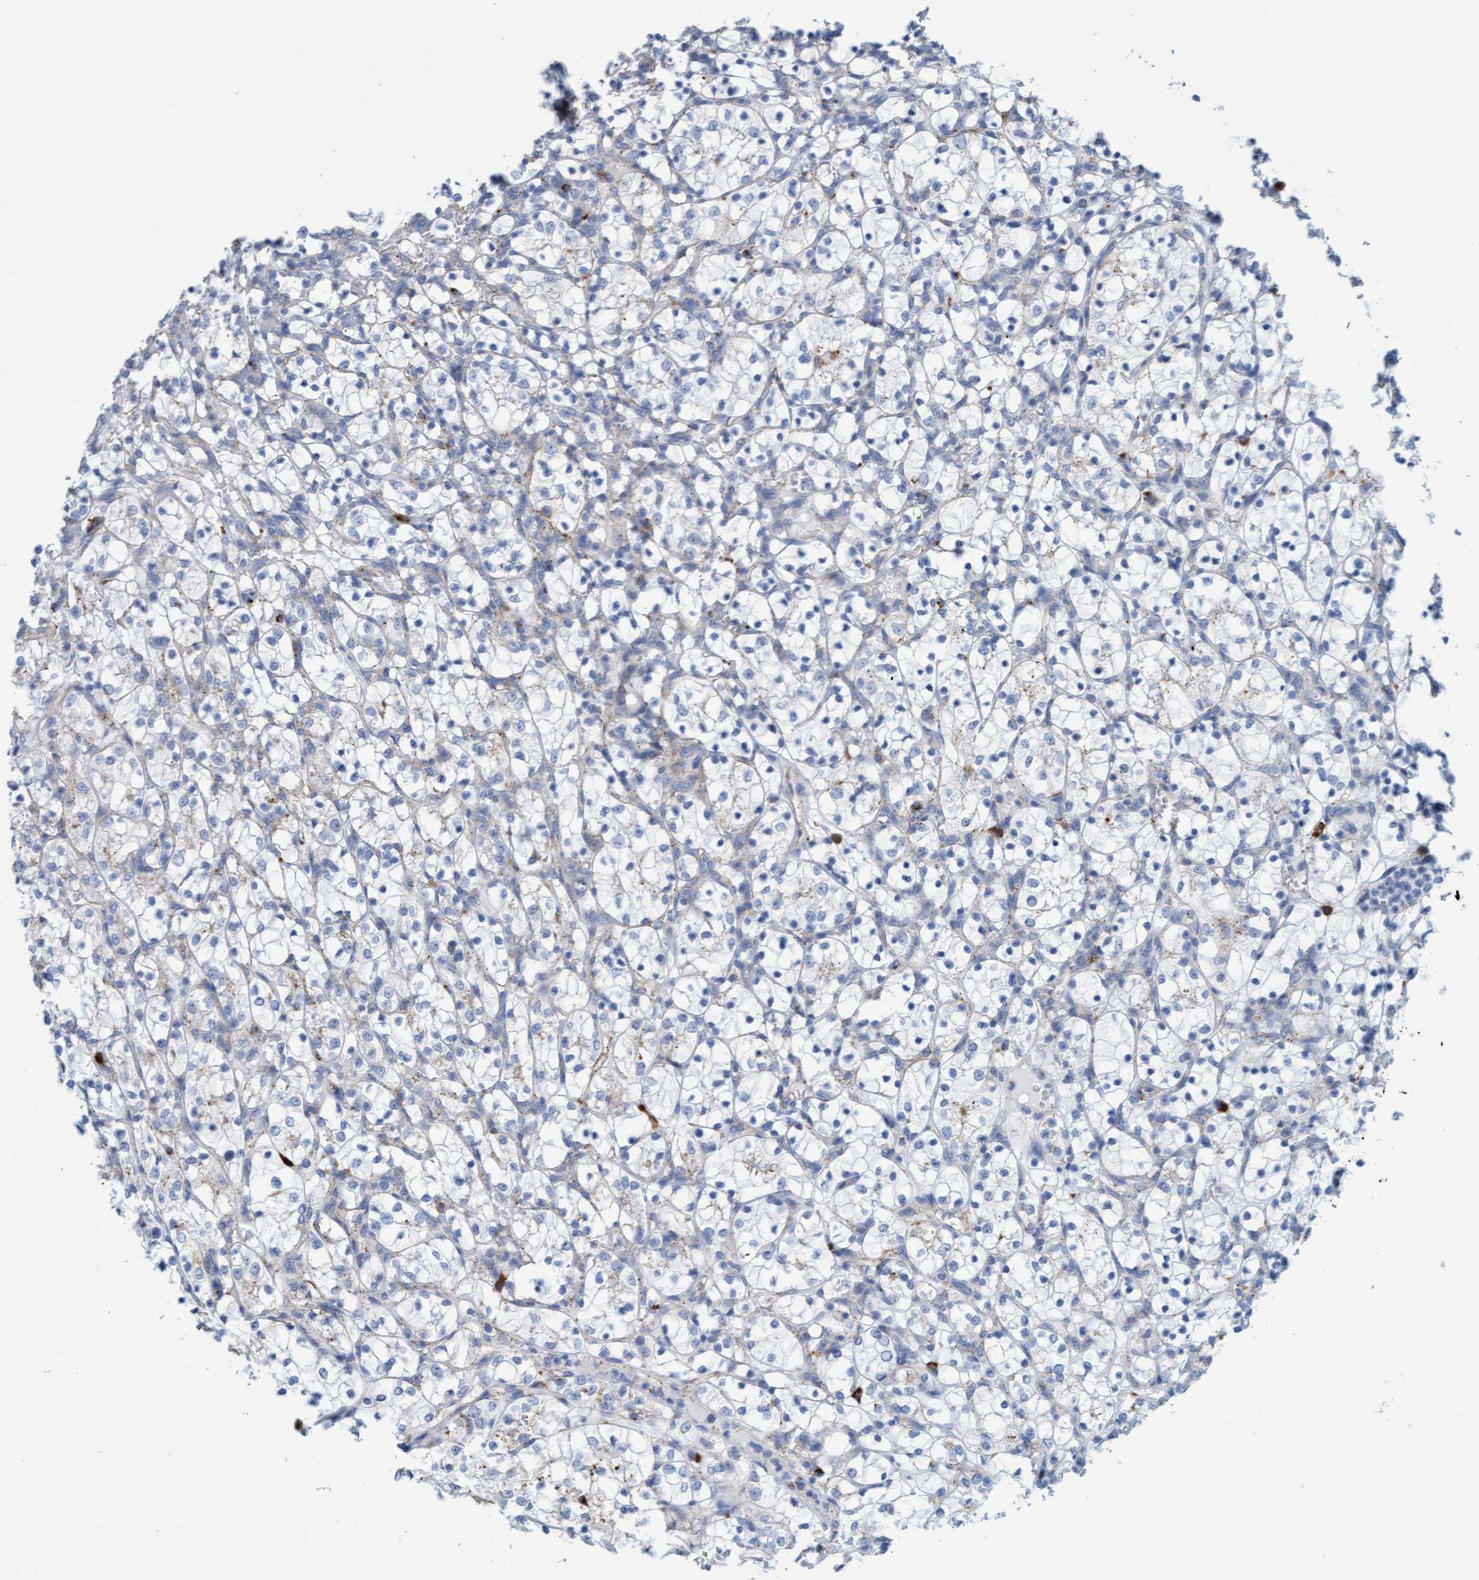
{"staining": {"intensity": "negative", "quantity": "none", "location": "none"}, "tissue": "renal cancer", "cell_type": "Tumor cells", "image_type": "cancer", "snomed": [{"axis": "morphology", "description": "Adenocarcinoma, NOS"}, {"axis": "topography", "description": "Kidney"}], "caption": "Tumor cells are negative for brown protein staining in adenocarcinoma (renal).", "gene": "SGSH", "patient": {"sex": "female", "age": 69}}